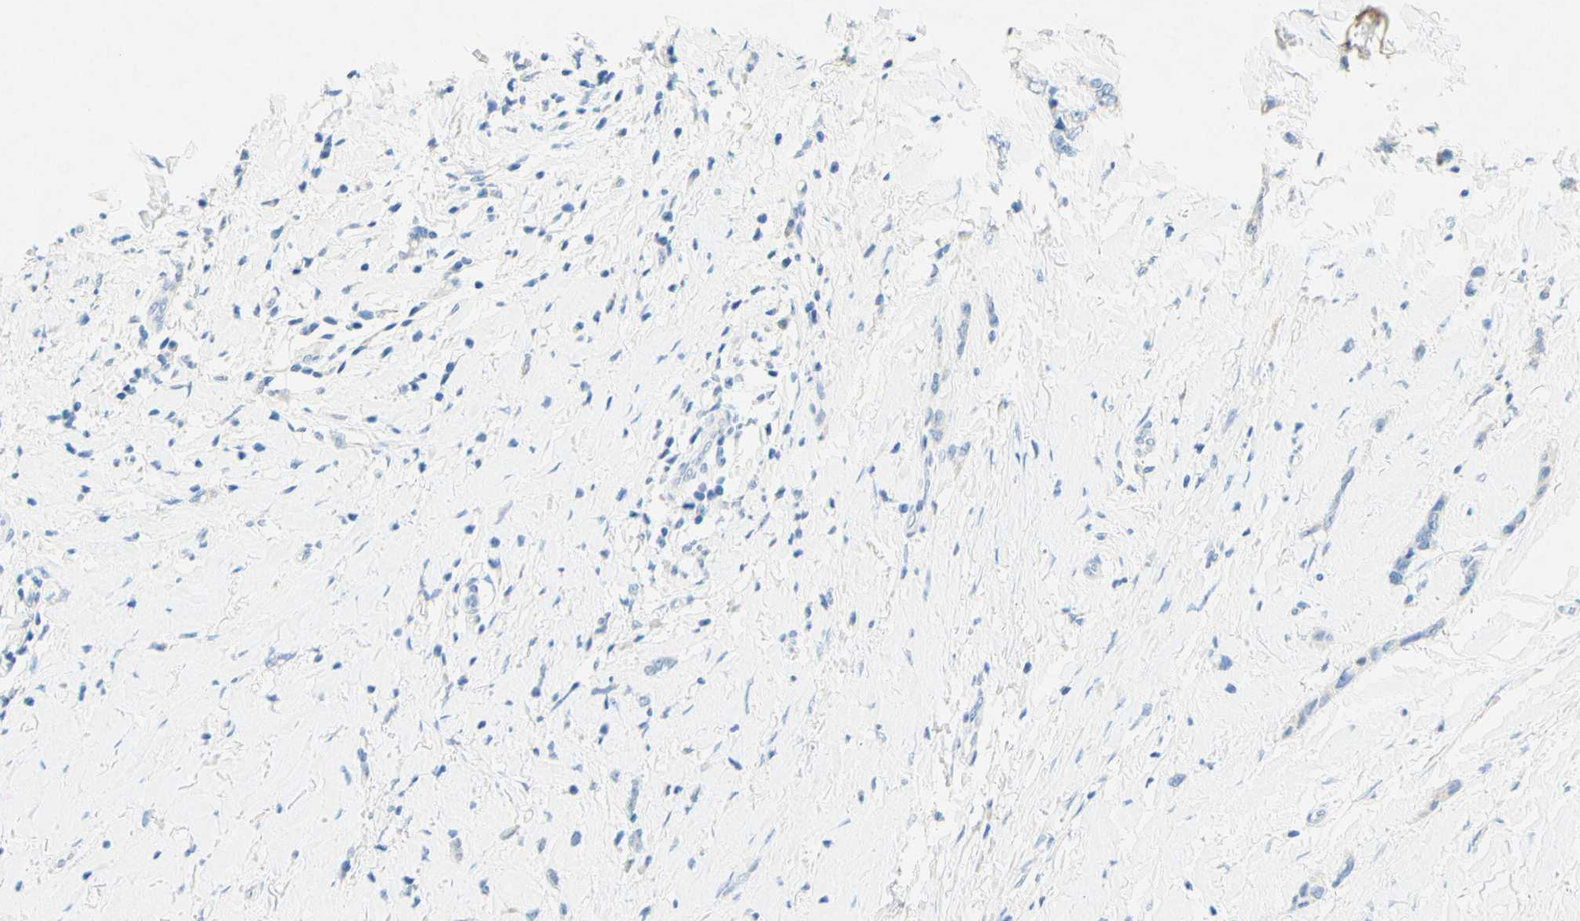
{"staining": {"intensity": "negative", "quantity": "none", "location": "none"}, "tissue": "breast cancer", "cell_type": "Tumor cells", "image_type": "cancer", "snomed": [{"axis": "morphology", "description": "Lobular carcinoma"}, {"axis": "topography", "description": "Skin"}, {"axis": "topography", "description": "Breast"}], "caption": "This is an immunohistochemistry (IHC) image of lobular carcinoma (breast). There is no positivity in tumor cells.", "gene": "SLC46A1", "patient": {"sex": "female", "age": 46}}